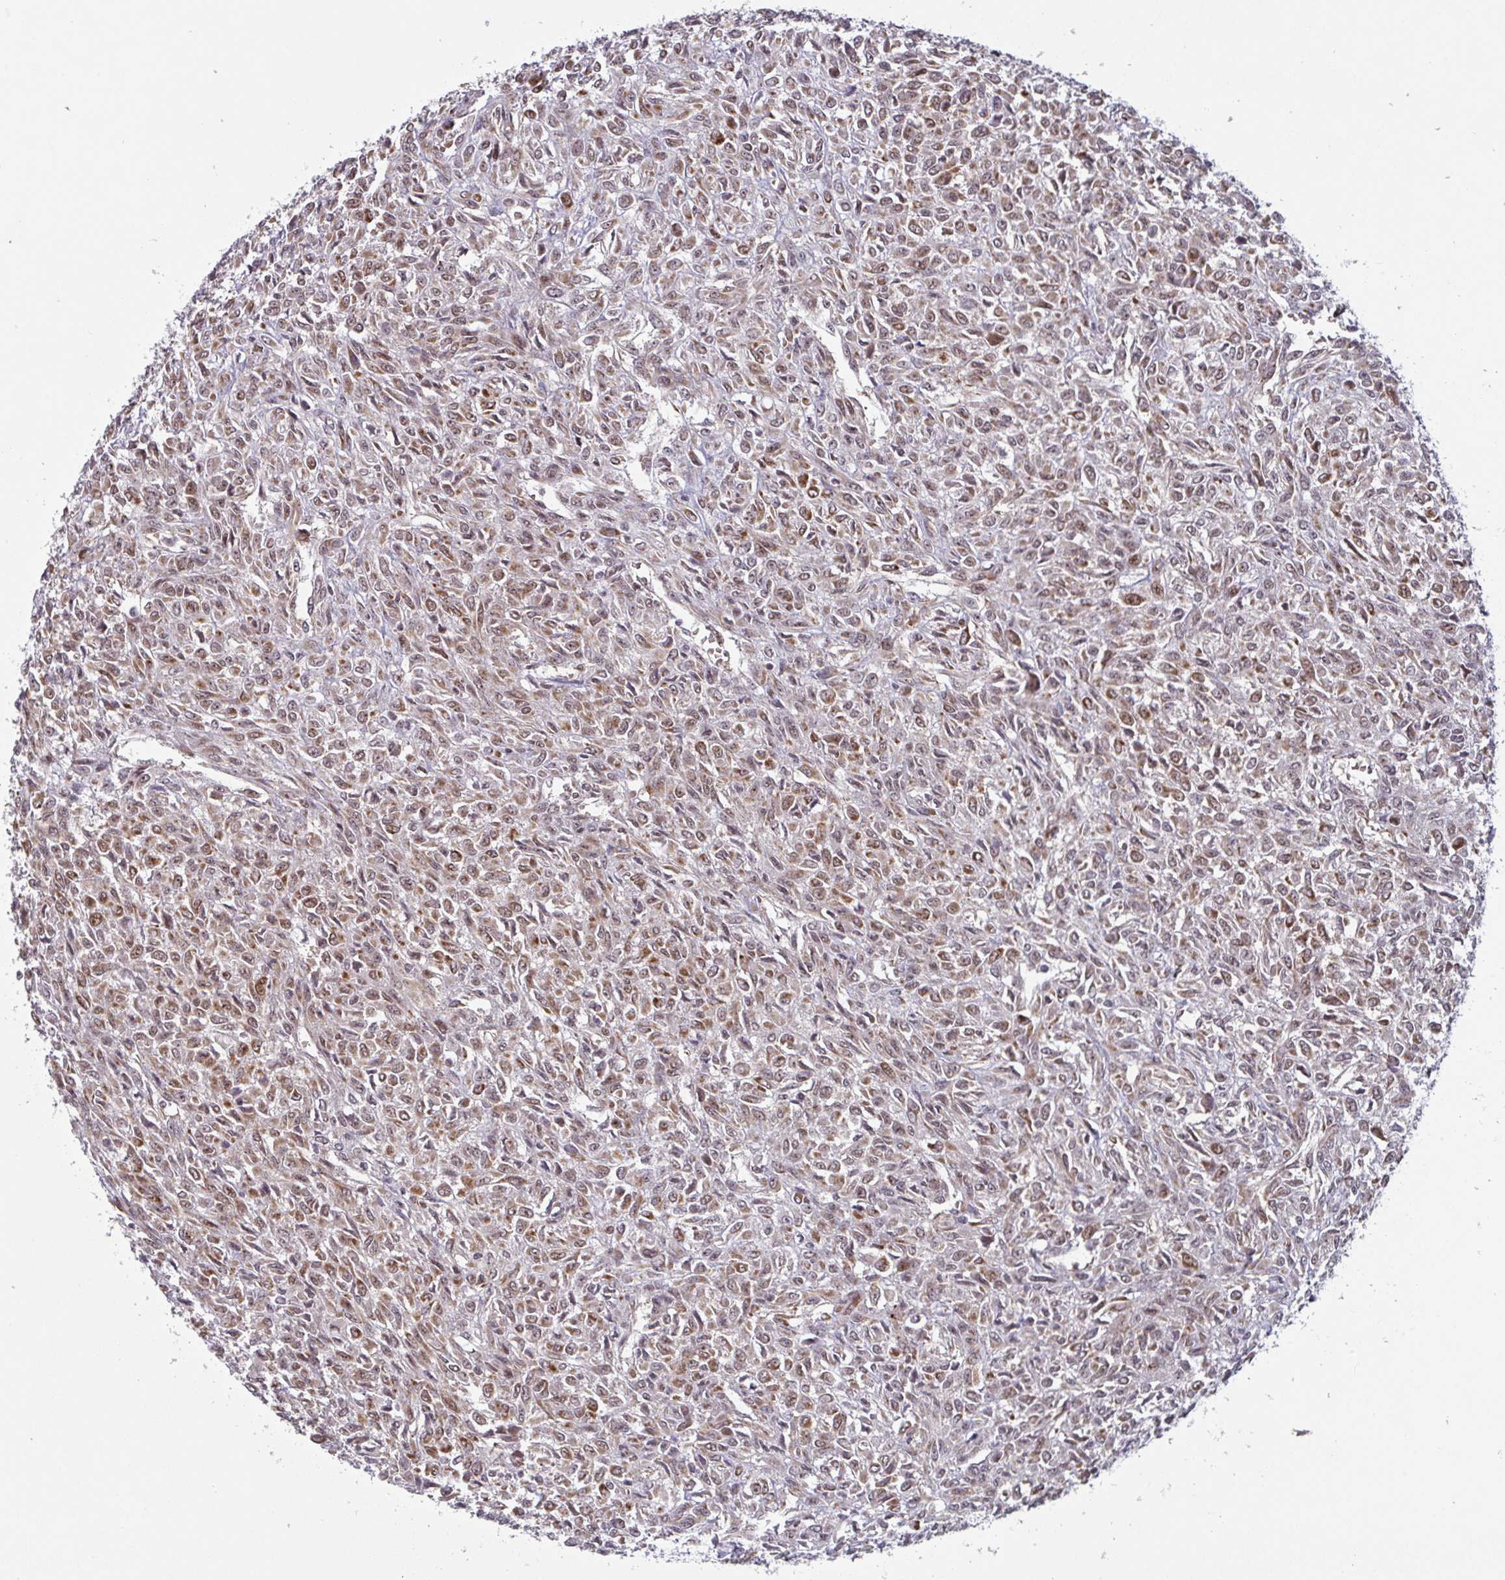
{"staining": {"intensity": "moderate", "quantity": ">75%", "location": "cytoplasmic/membranous"}, "tissue": "renal cancer", "cell_type": "Tumor cells", "image_type": "cancer", "snomed": [{"axis": "morphology", "description": "Adenocarcinoma, NOS"}, {"axis": "topography", "description": "Kidney"}], "caption": "Immunohistochemistry image of neoplastic tissue: renal cancer (adenocarcinoma) stained using immunohistochemistry reveals medium levels of moderate protein expression localized specifically in the cytoplasmic/membranous of tumor cells, appearing as a cytoplasmic/membranous brown color.", "gene": "NLRP13", "patient": {"sex": "male", "age": 58}}